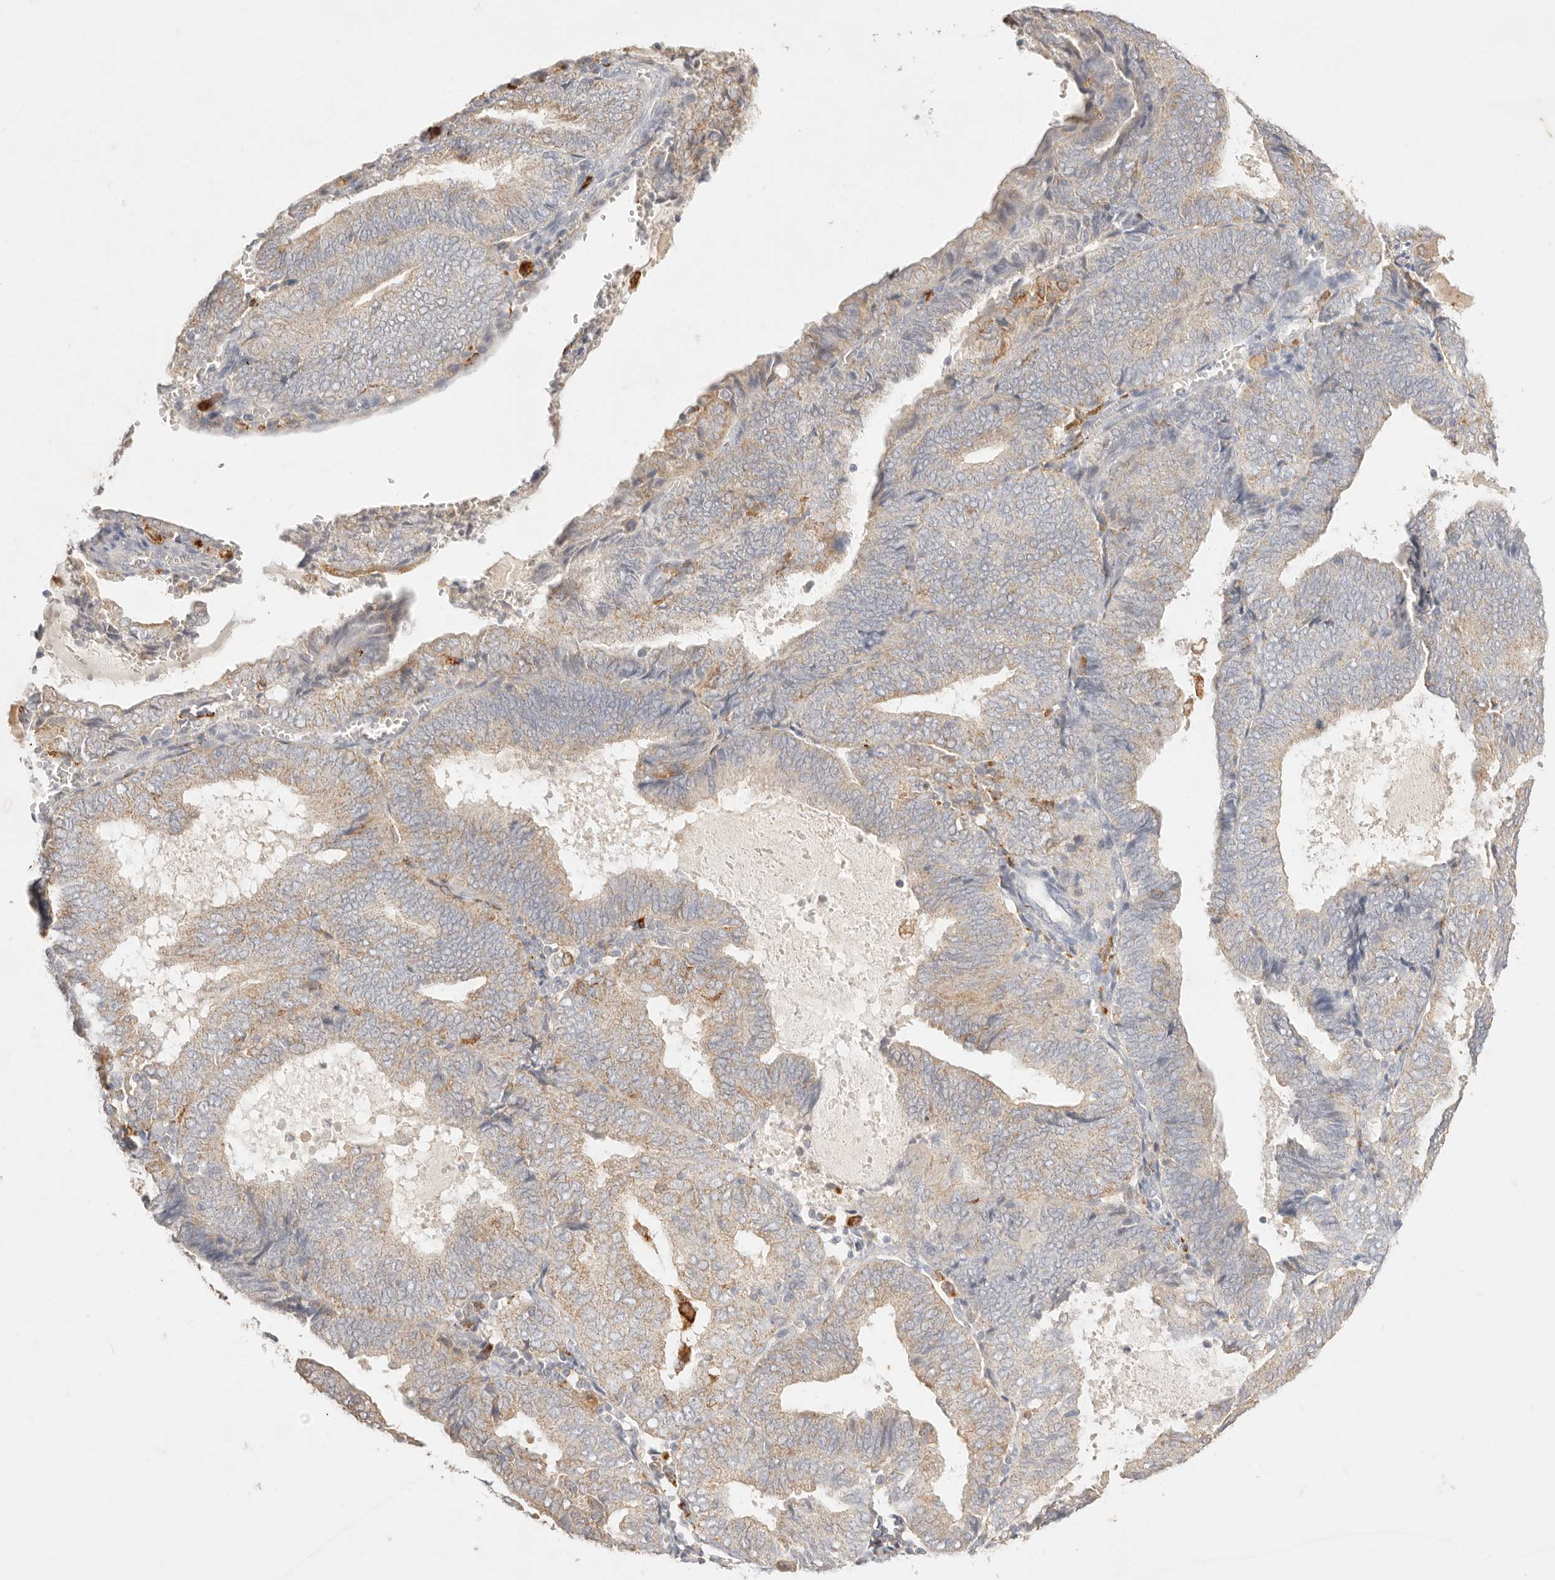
{"staining": {"intensity": "moderate", "quantity": "25%-75%", "location": "cytoplasmic/membranous"}, "tissue": "endometrial cancer", "cell_type": "Tumor cells", "image_type": "cancer", "snomed": [{"axis": "morphology", "description": "Adenocarcinoma, NOS"}, {"axis": "topography", "description": "Endometrium"}], "caption": "Immunohistochemical staining of endometrial cancer (adenocarcinoma) exhibits medium levels of moderate cytoplasmic/membranous protein expression in approximately 25%-75% of tumor cells.", "gene": "HK2", "patient": {"sex": "female", "age": 81}}